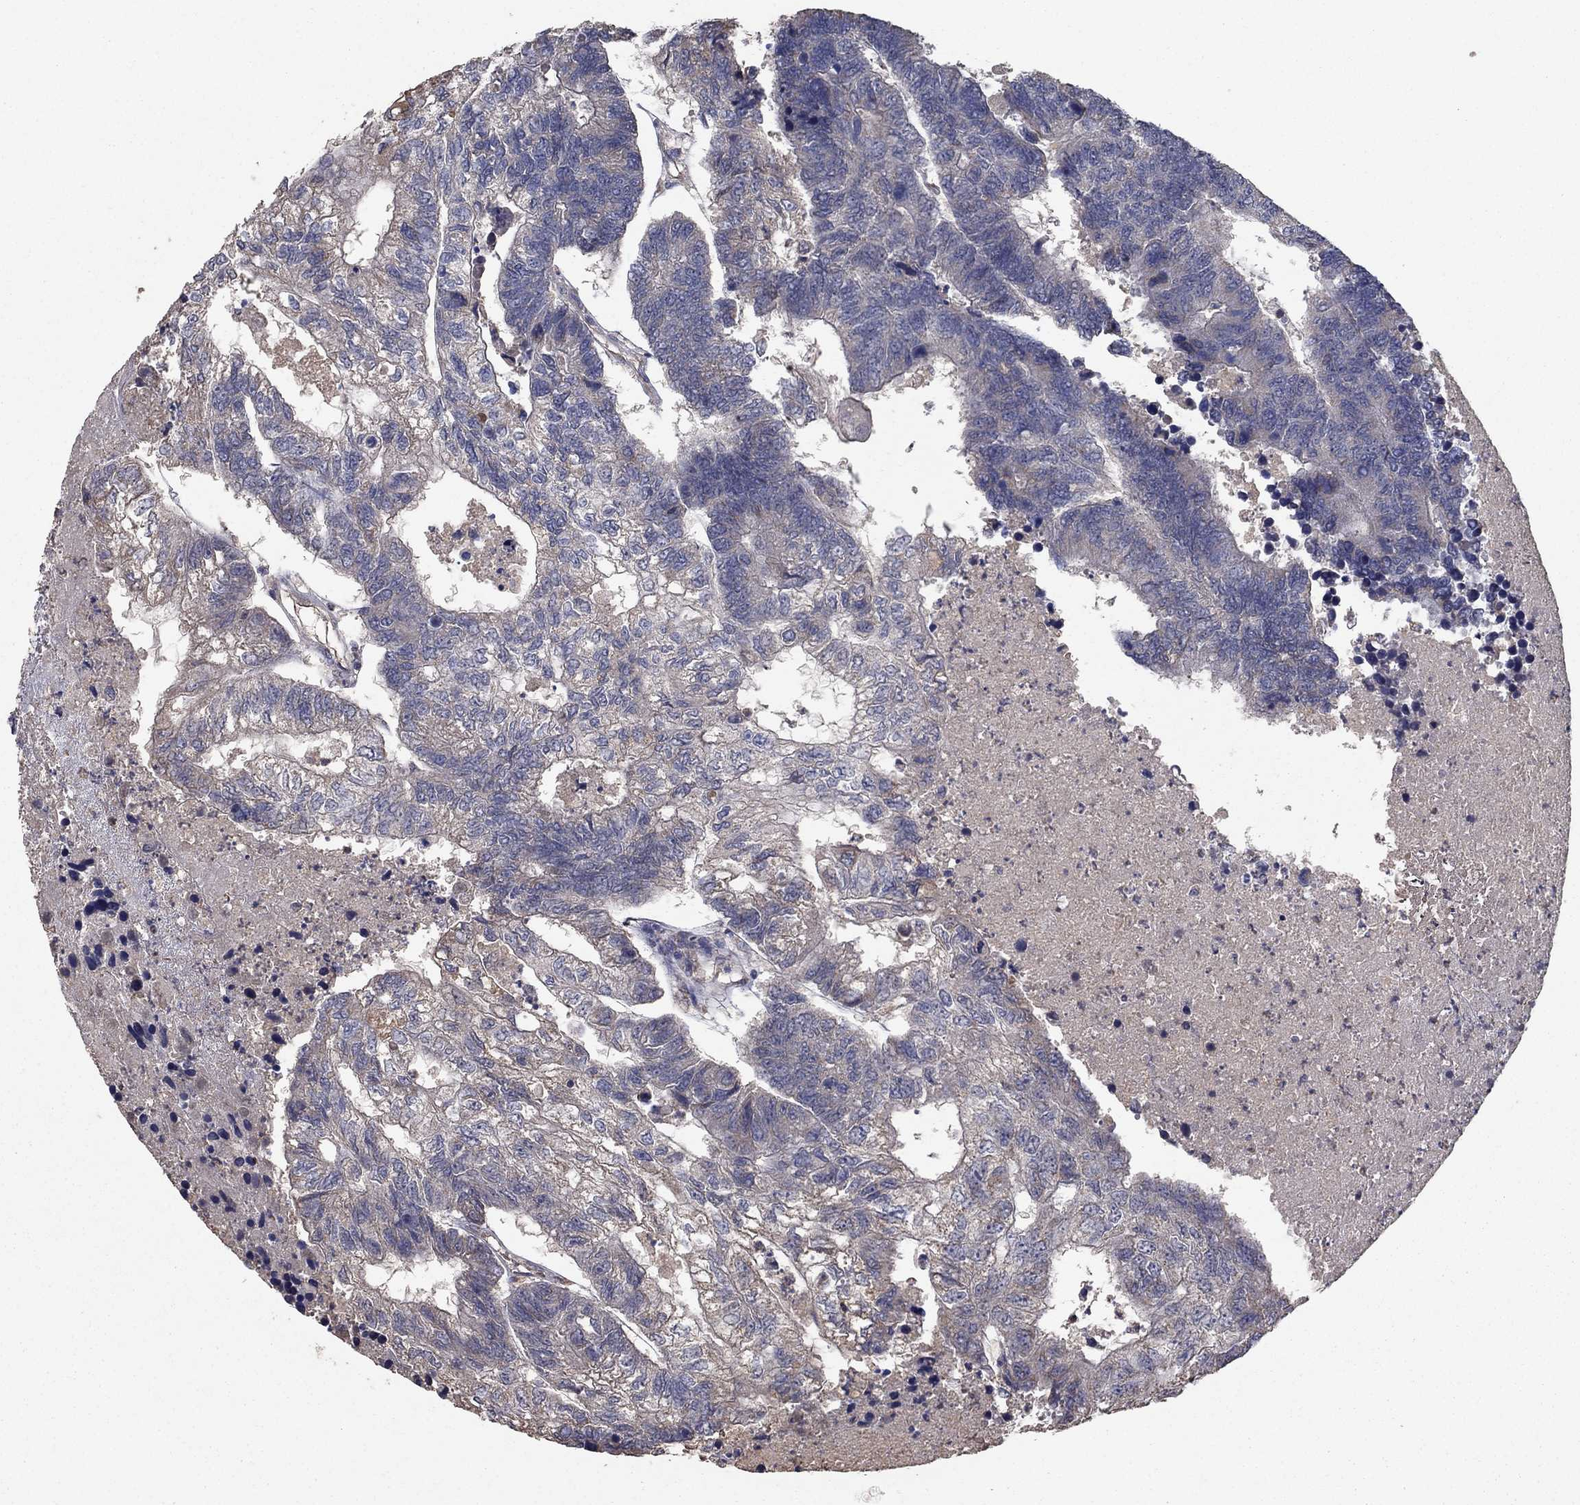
{"staining": {"intensity": "negative", "quantity": "none", "location": "none"}, "tissue": "colorectal cancer", "cell_type": "Tumor cells", "image_type": "cancer", "snomed": [{"axis": "morphology", "description": "Adenocarcinoma, NOS"}, {"axis": "topography", "description": "Colon"}], "caption": "Immunohistochemical staining of human colorectal cancer (adenocarcinoma) exhibits no significant positivity in tumor cells.", "gene": "FLT4", "patient": {"sex": "female", "age": 48}}